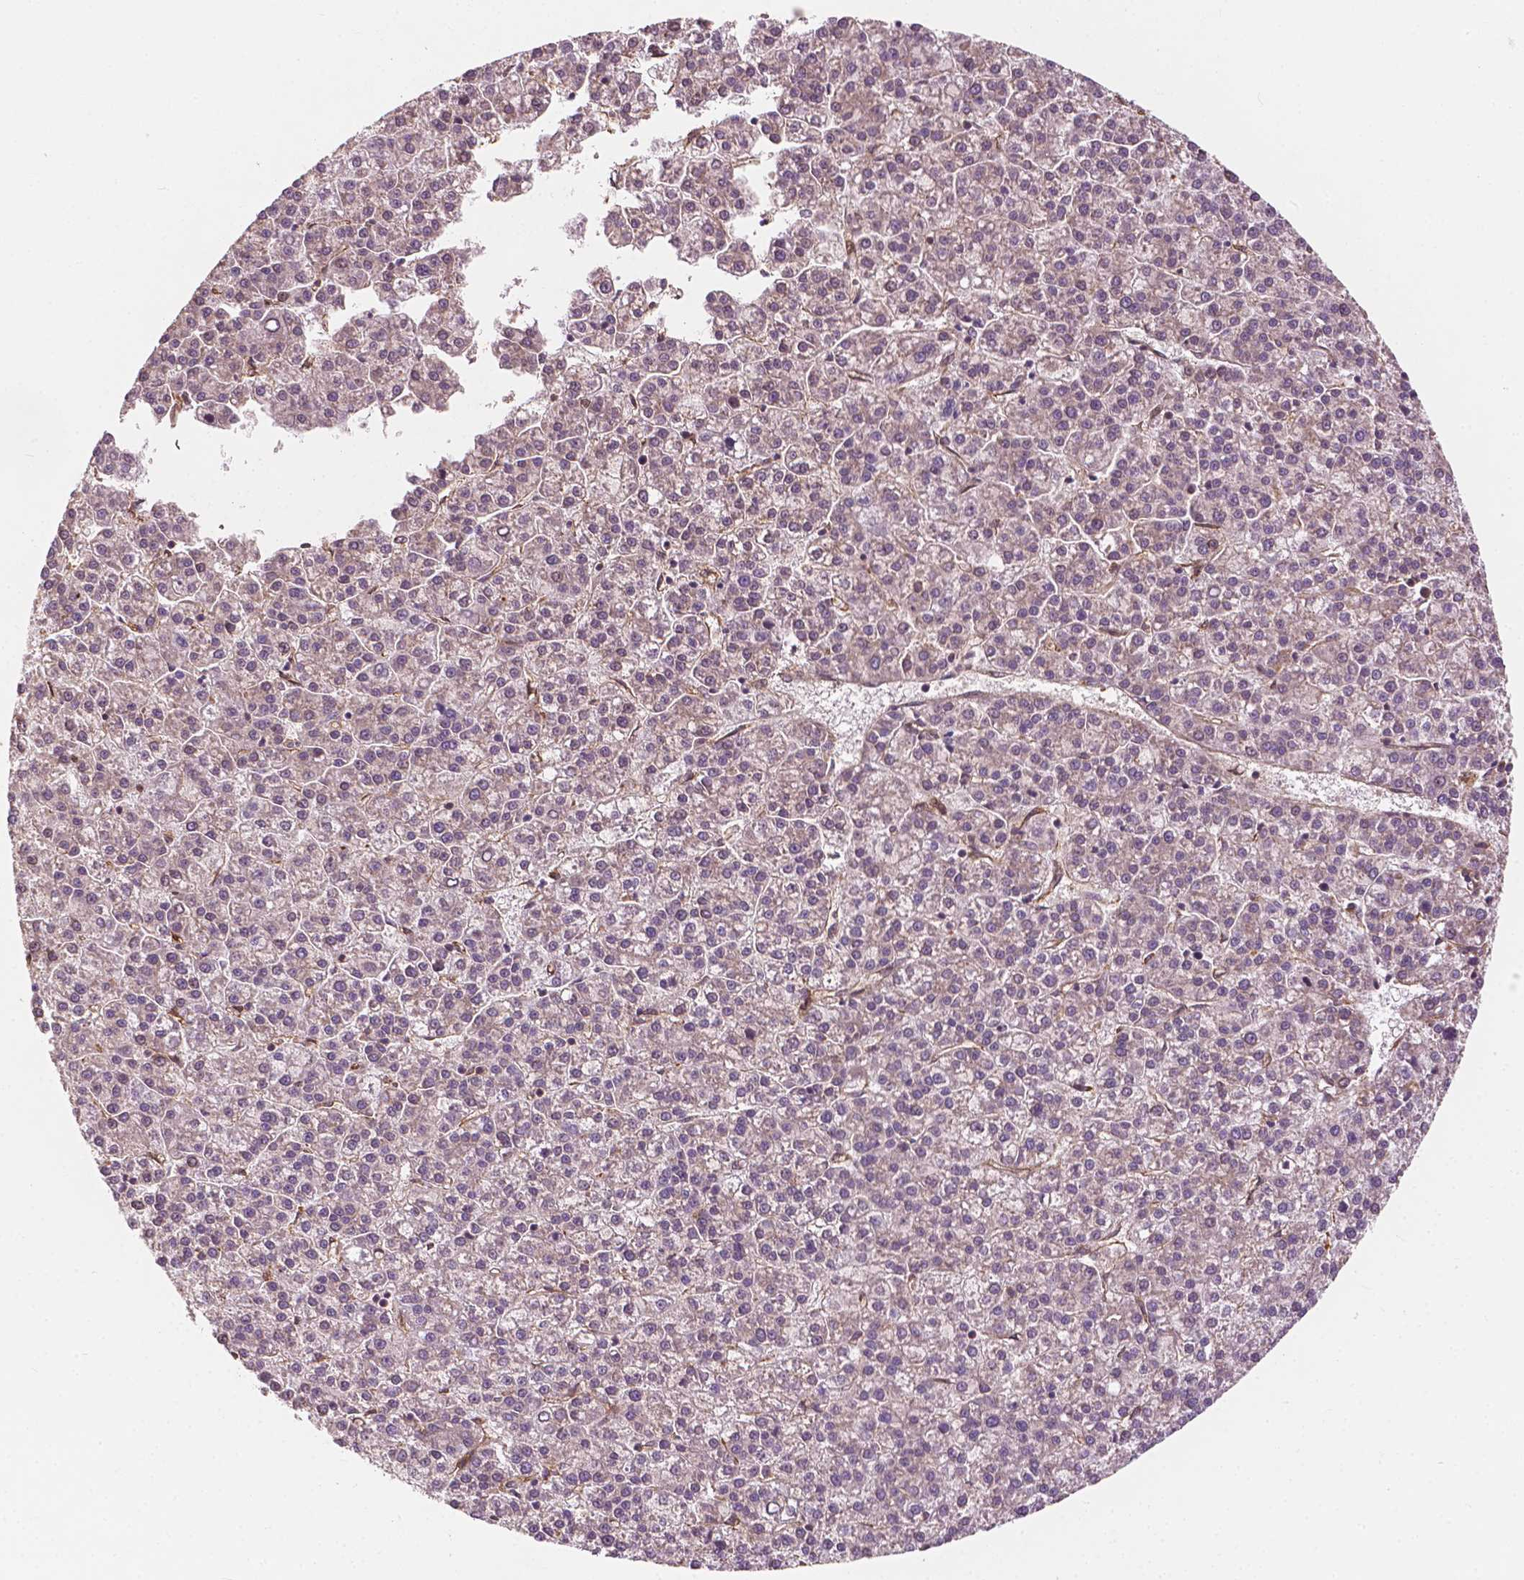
{"staining": {"intensity": "weak", "quantity": "25%-75%", "location": "cytoplasmic/membranous"}, "tissue": "liver cancer", "cell_type": "Tumor cells", "image_type": "cancer", "snomed": [{"axis": "morphology", "description": "Carcinoma, Hepatocellular, NOS"}, {"axis": "topography", "description": "Liver"}], "caption": "IHC micrograph of human liver hepatocellular carcinoma stained for a protein (brown), which demonstrates low levels of weak cytoplasmic/membranous staining in approximately 25%-75% of tumor cells.", "gene": "G3BP1", "patient": {"sex": "female", "age": 58}}